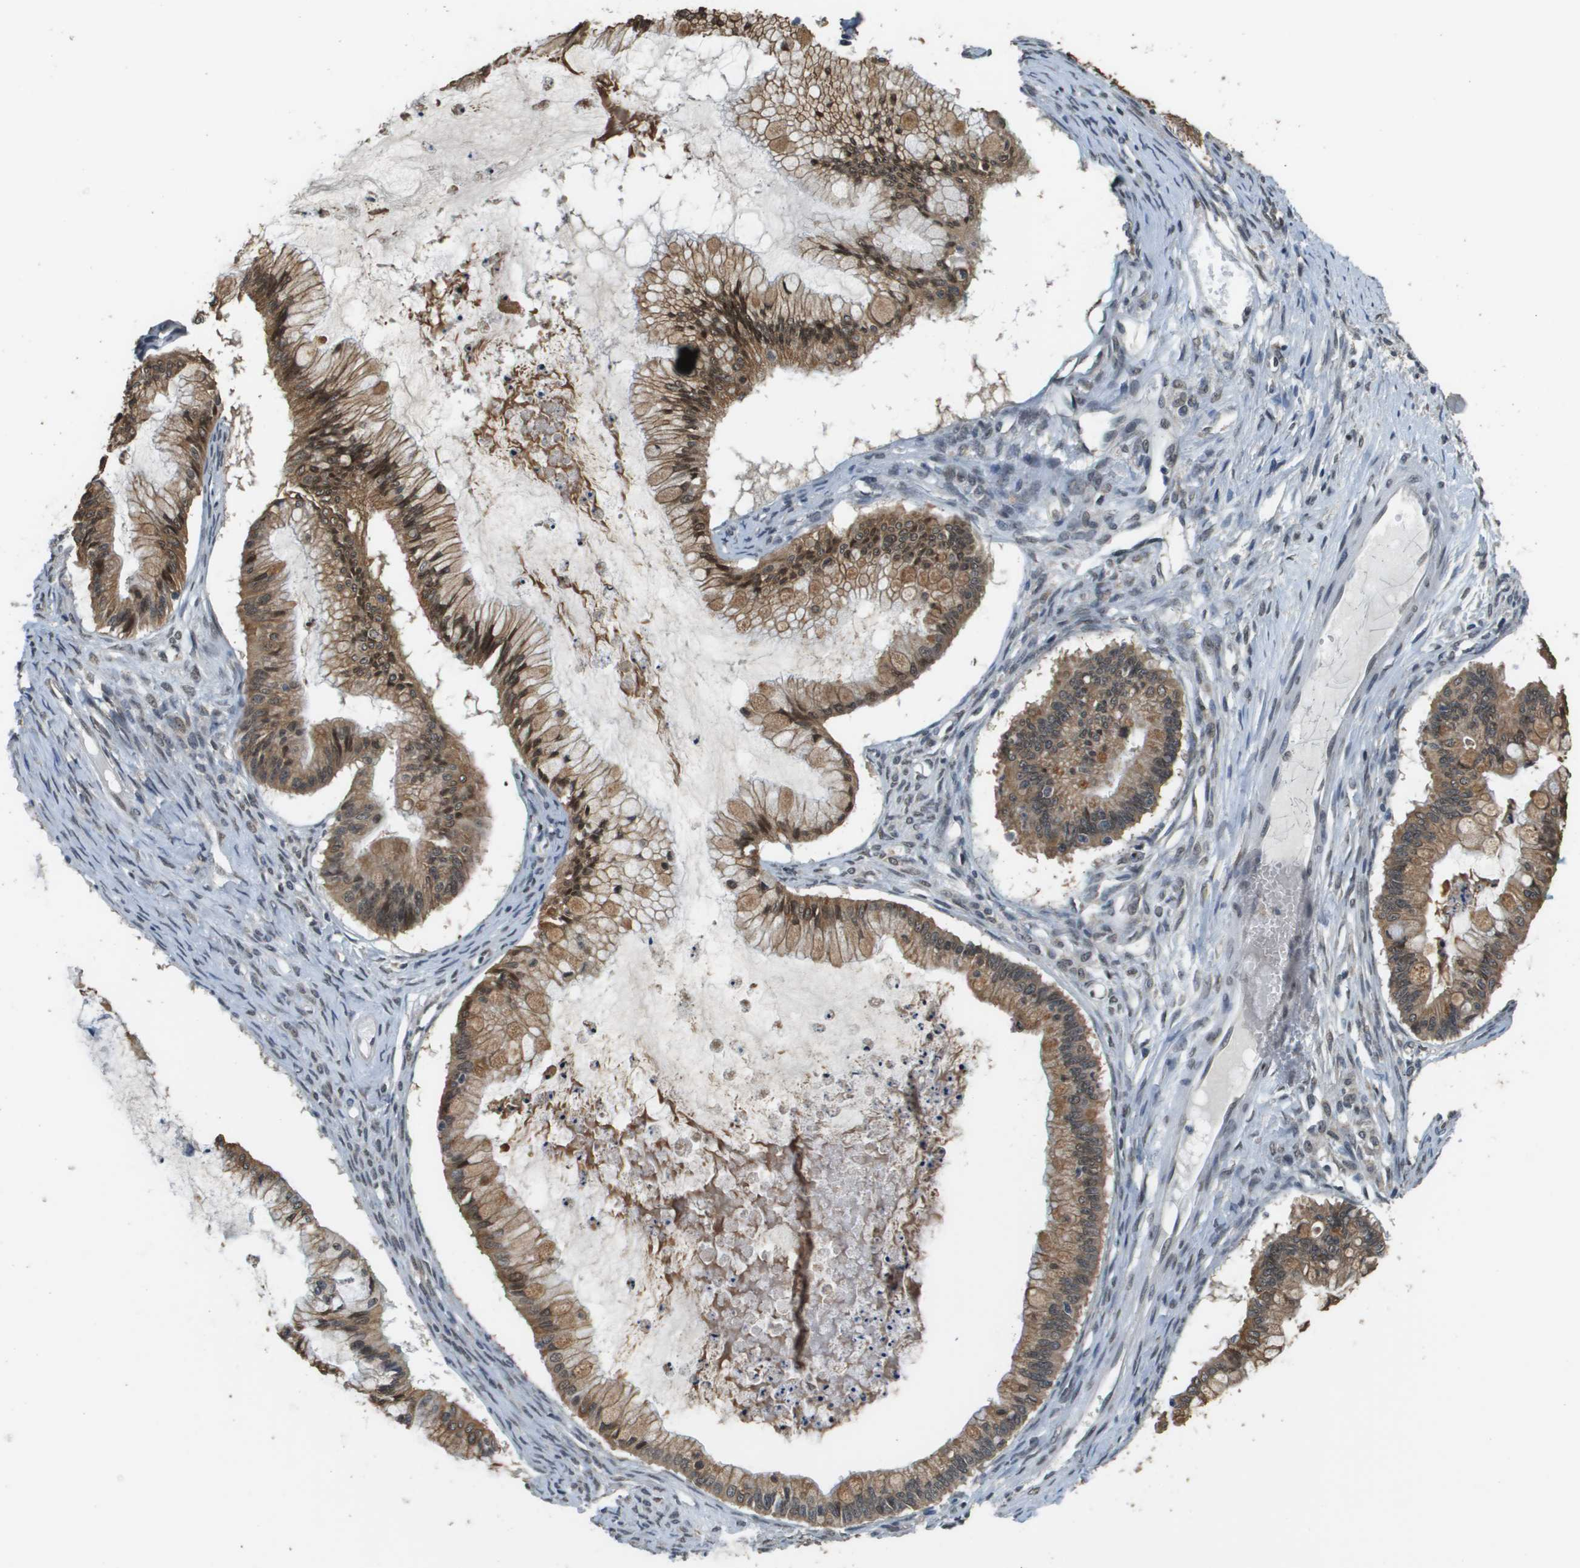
{"staining": {"intensity": "moderate", "quantity": ">75%", "location": "cytoplasmic/membranous,nuclear"}, "tissue": "ovarian cancer", "cell_type": "Tumor cells", "image_type": "cancer", "snomed": [{"axis": "morphology", "description": "Cystadenocarcinoma, mucinous, NOS"}, {"axis": "topography", "description": "Ovary"}], "caption": "A photomicrograph of human mucinous cystadenocarcinoma (ovarian) stained for a protein demonstrates moderate cytoplasmic/membranous and nuclear brown staining in tumor cells. (IHC, brightfield microscopy, high magnification).", "gene": "FANCC", "patient": {"sex": "female", "age": 57}}